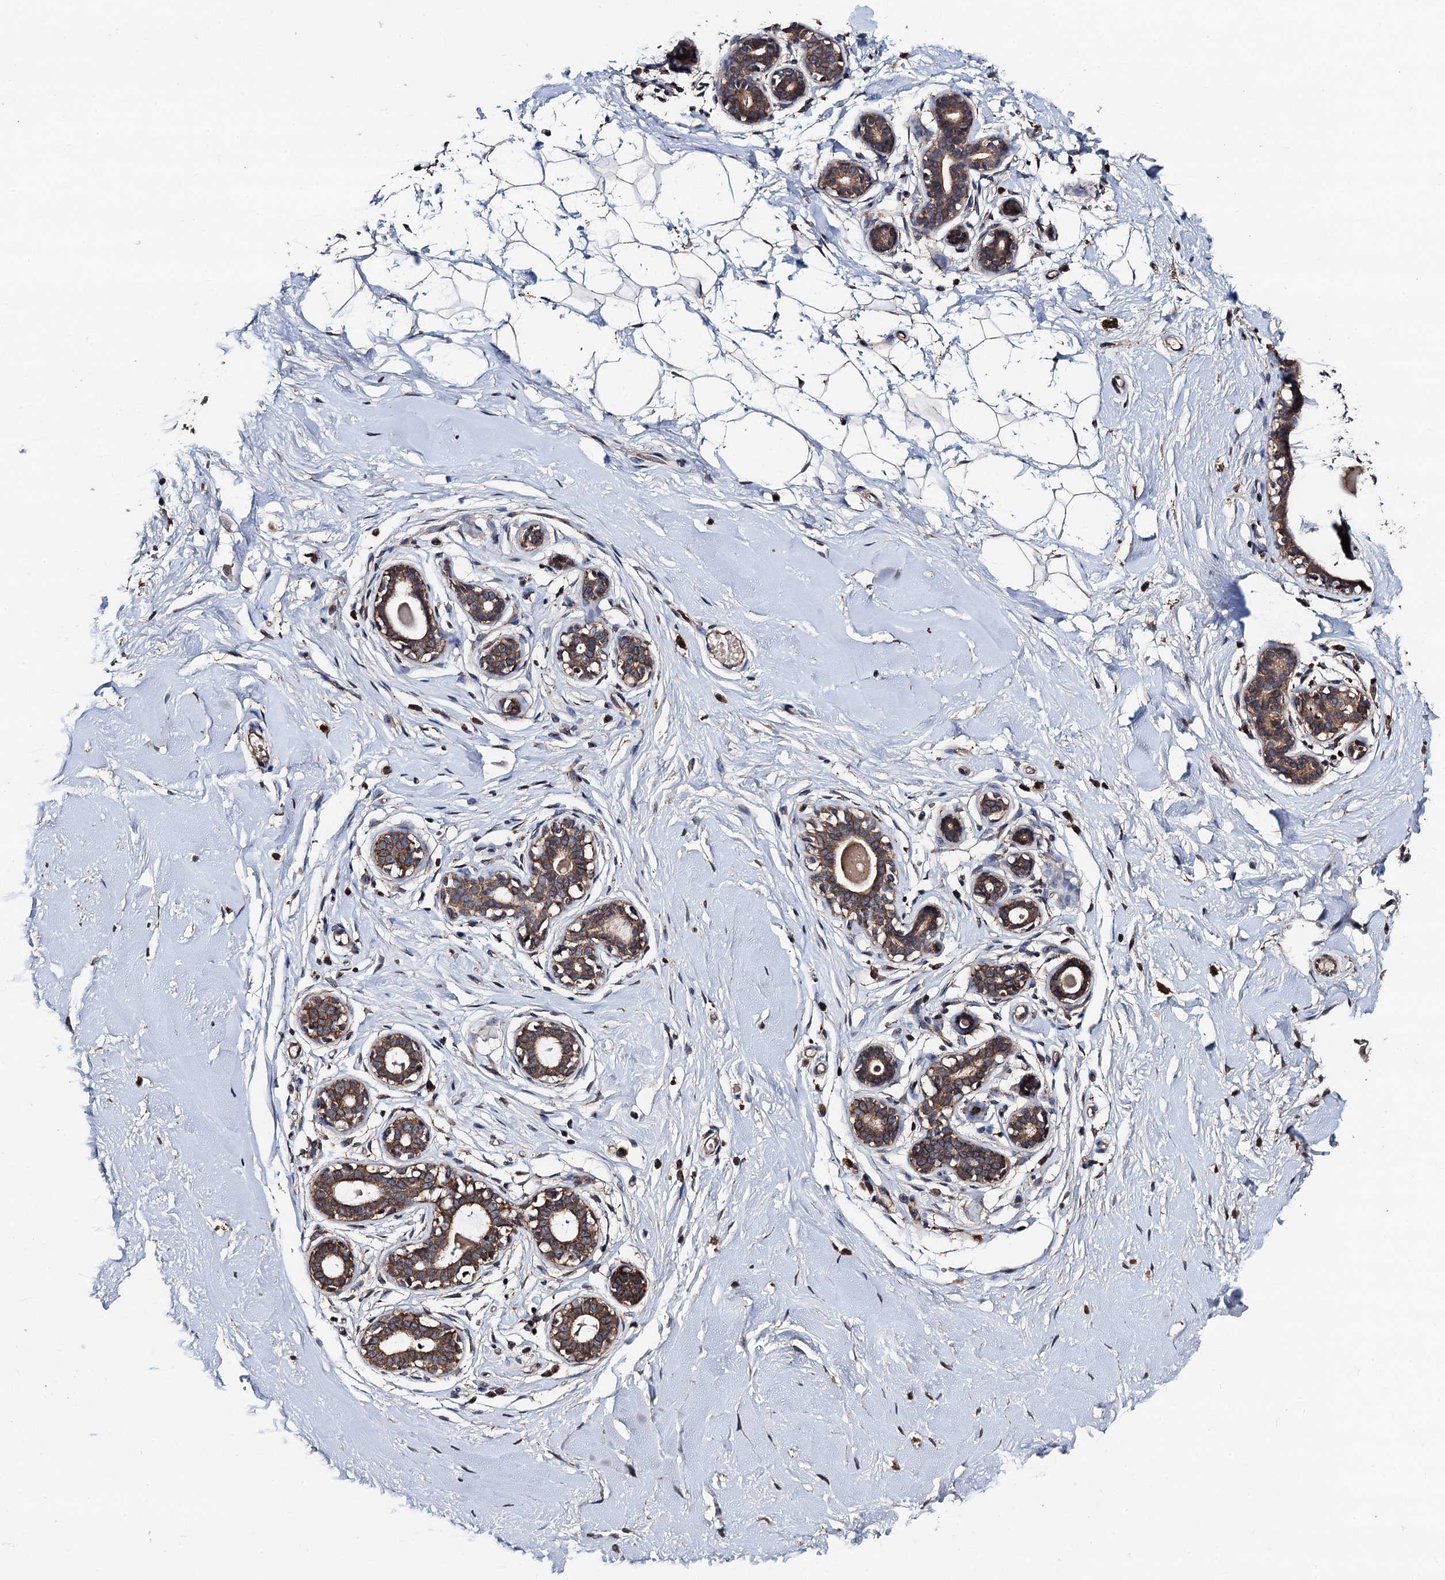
{"staining": {"intensity": "weak", "quantity": ">75%", "location": "cytoplasmic/membranous"}, "tissue": "breast", "cell_type": "Adipocytes", "image_type": "normal", "snomed": [{"axis": "morphology", "description": "Normal tissue, NOS"}, {"axis": "morphology", "description": "Adenoma, NOS"}, {"axis": "topography", "description": "Breast"}], "caption": "A micrograph showing weak cytoplasmic/membranous expression in approximately >75% of adipocytes in benign breast, as visualized by brown immunohistochemical staining.", "gene": "PPTC7", "patient": {"sex": "female", "age": 23}}